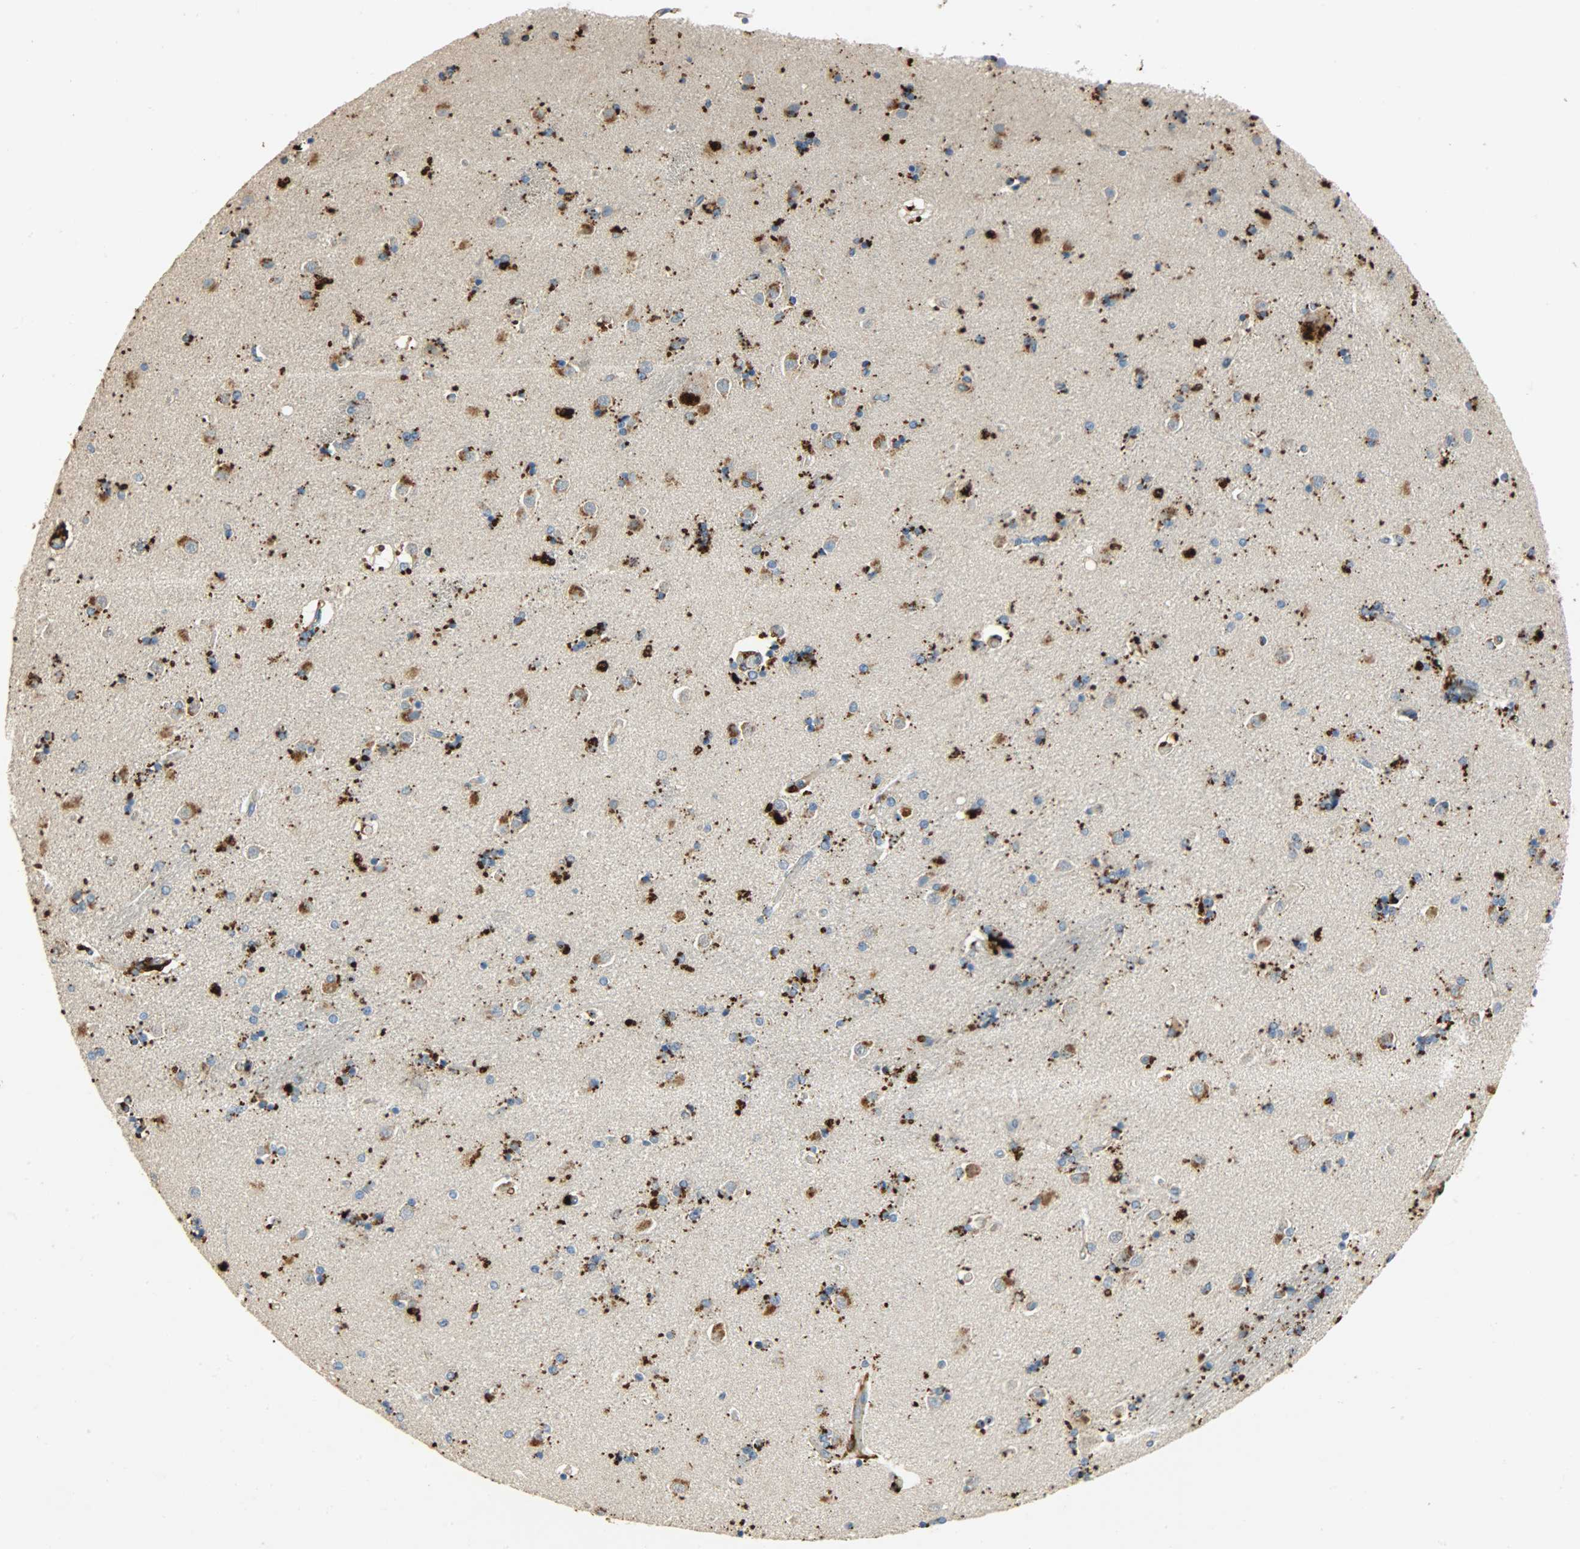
{"staining": {"intensity": "strong", "quantity": ">75%", "location": "cytoplasmic/membranous"}, "tissue": "caudate", "cell_type": "Glial cells", "image_type": "normal", "snomed": [{"axis": "morphology", "description": "Normal tissue, NOS"}, {"axis": "topography", "description": "Lateral ventricle wall"}], "caption": "IHC image of unremarkable caudate stained for a protein (brown), which exhibits high levels of strong cytoplasmic/membranous positivity in about >75% of glial cells.", "gene": "ASAH1", "patient": {"sex": "female", "age": 54}}